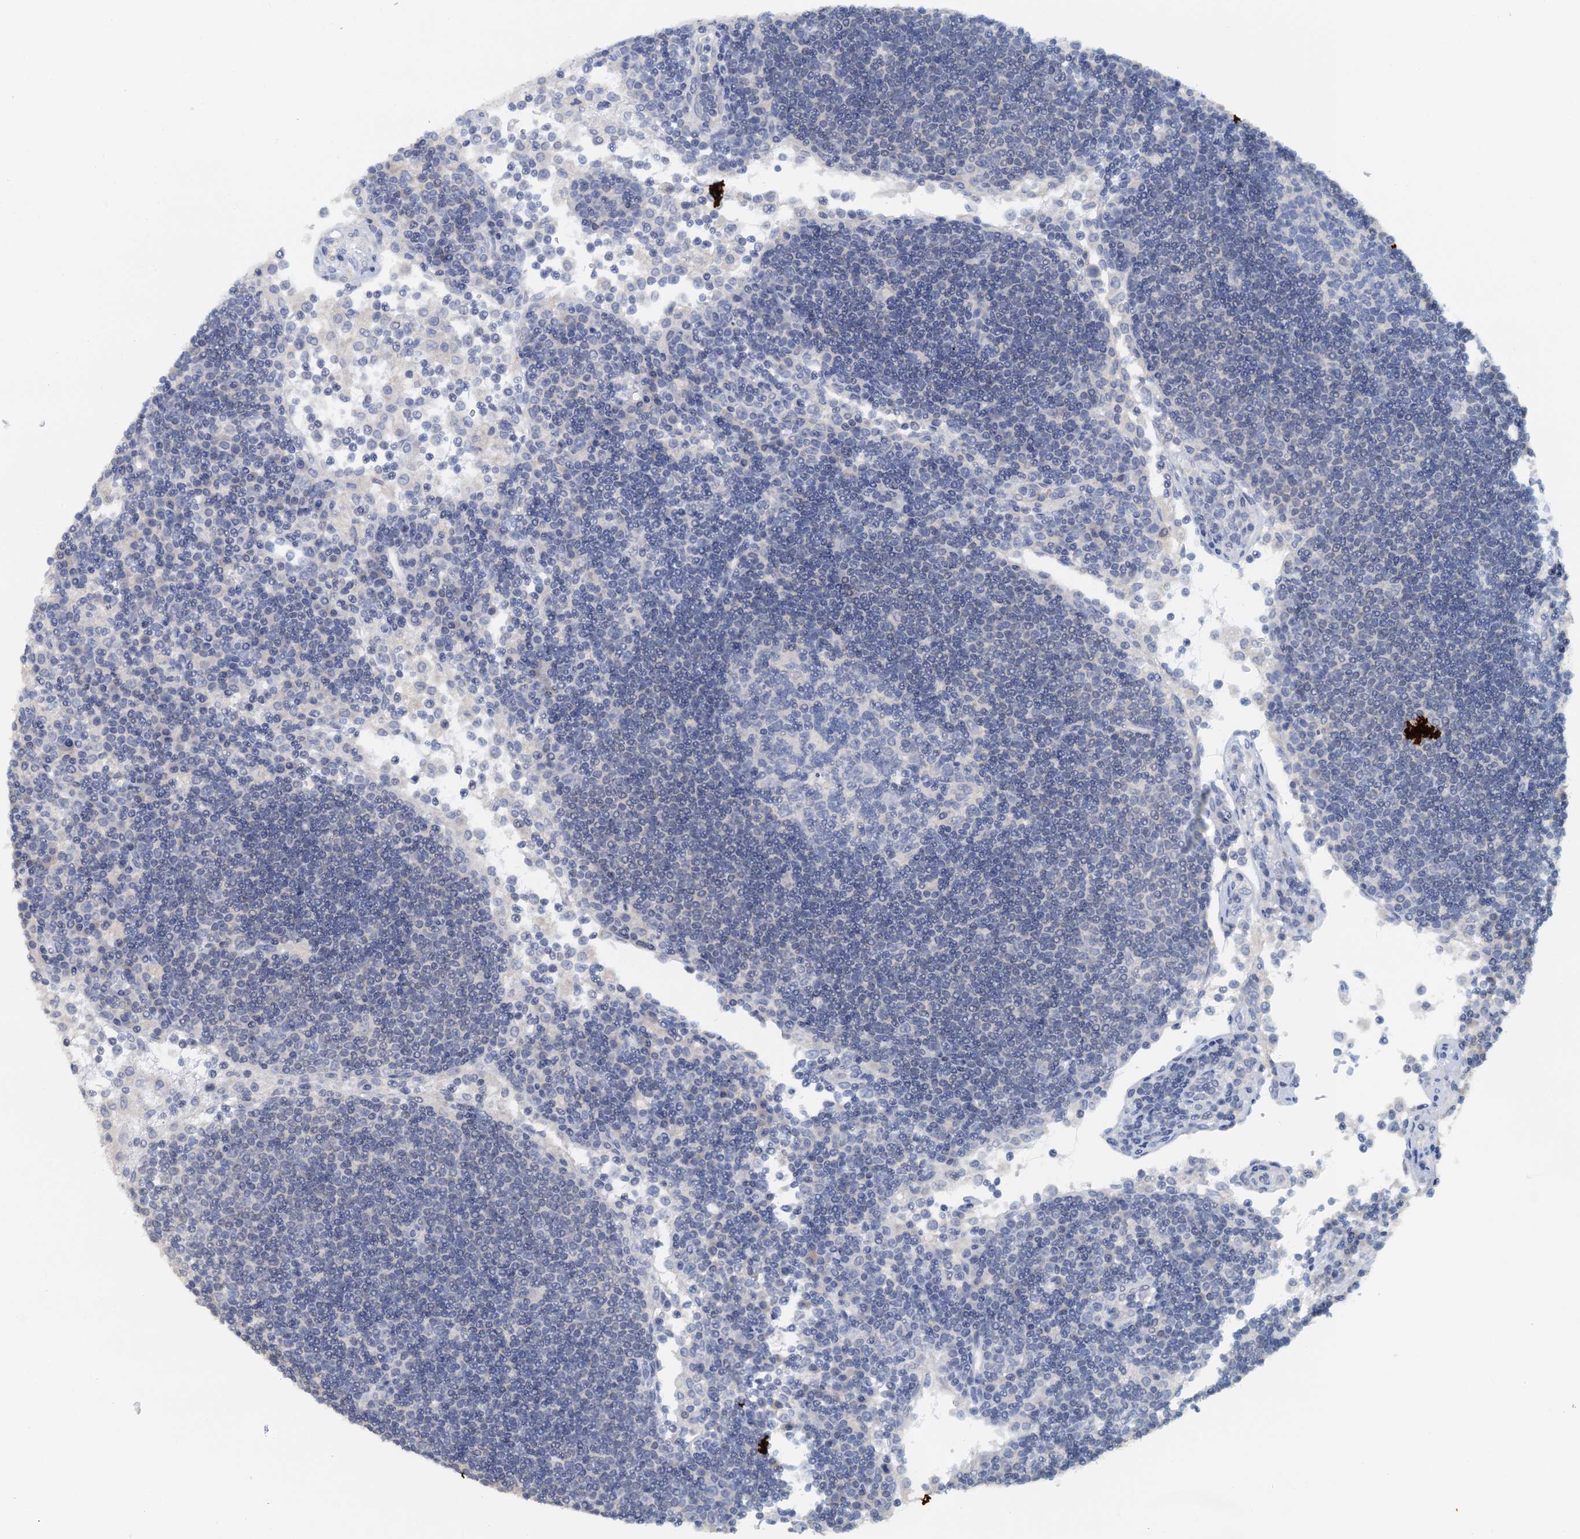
{"staining": {"intensity": "negative", "quantity": "none", "location": "none"}, "tissue": "lymph node", "cell_type": "Germinal center cells", "image_type": "normal", "snomed": [{"axis": "morphology", "description": "Normal tissue, NOS"}, {"axis": "topography", "description": "Lymph node"}], "caption": "IHC of normal human lymph node exhibits no expression in germinal center cells. The staining is performed using DAB brown chromogen with nuclei counter-stained in using hematoxylin.", "gene": "DTD1", "patient": {"sex": "female", "age": 53}}